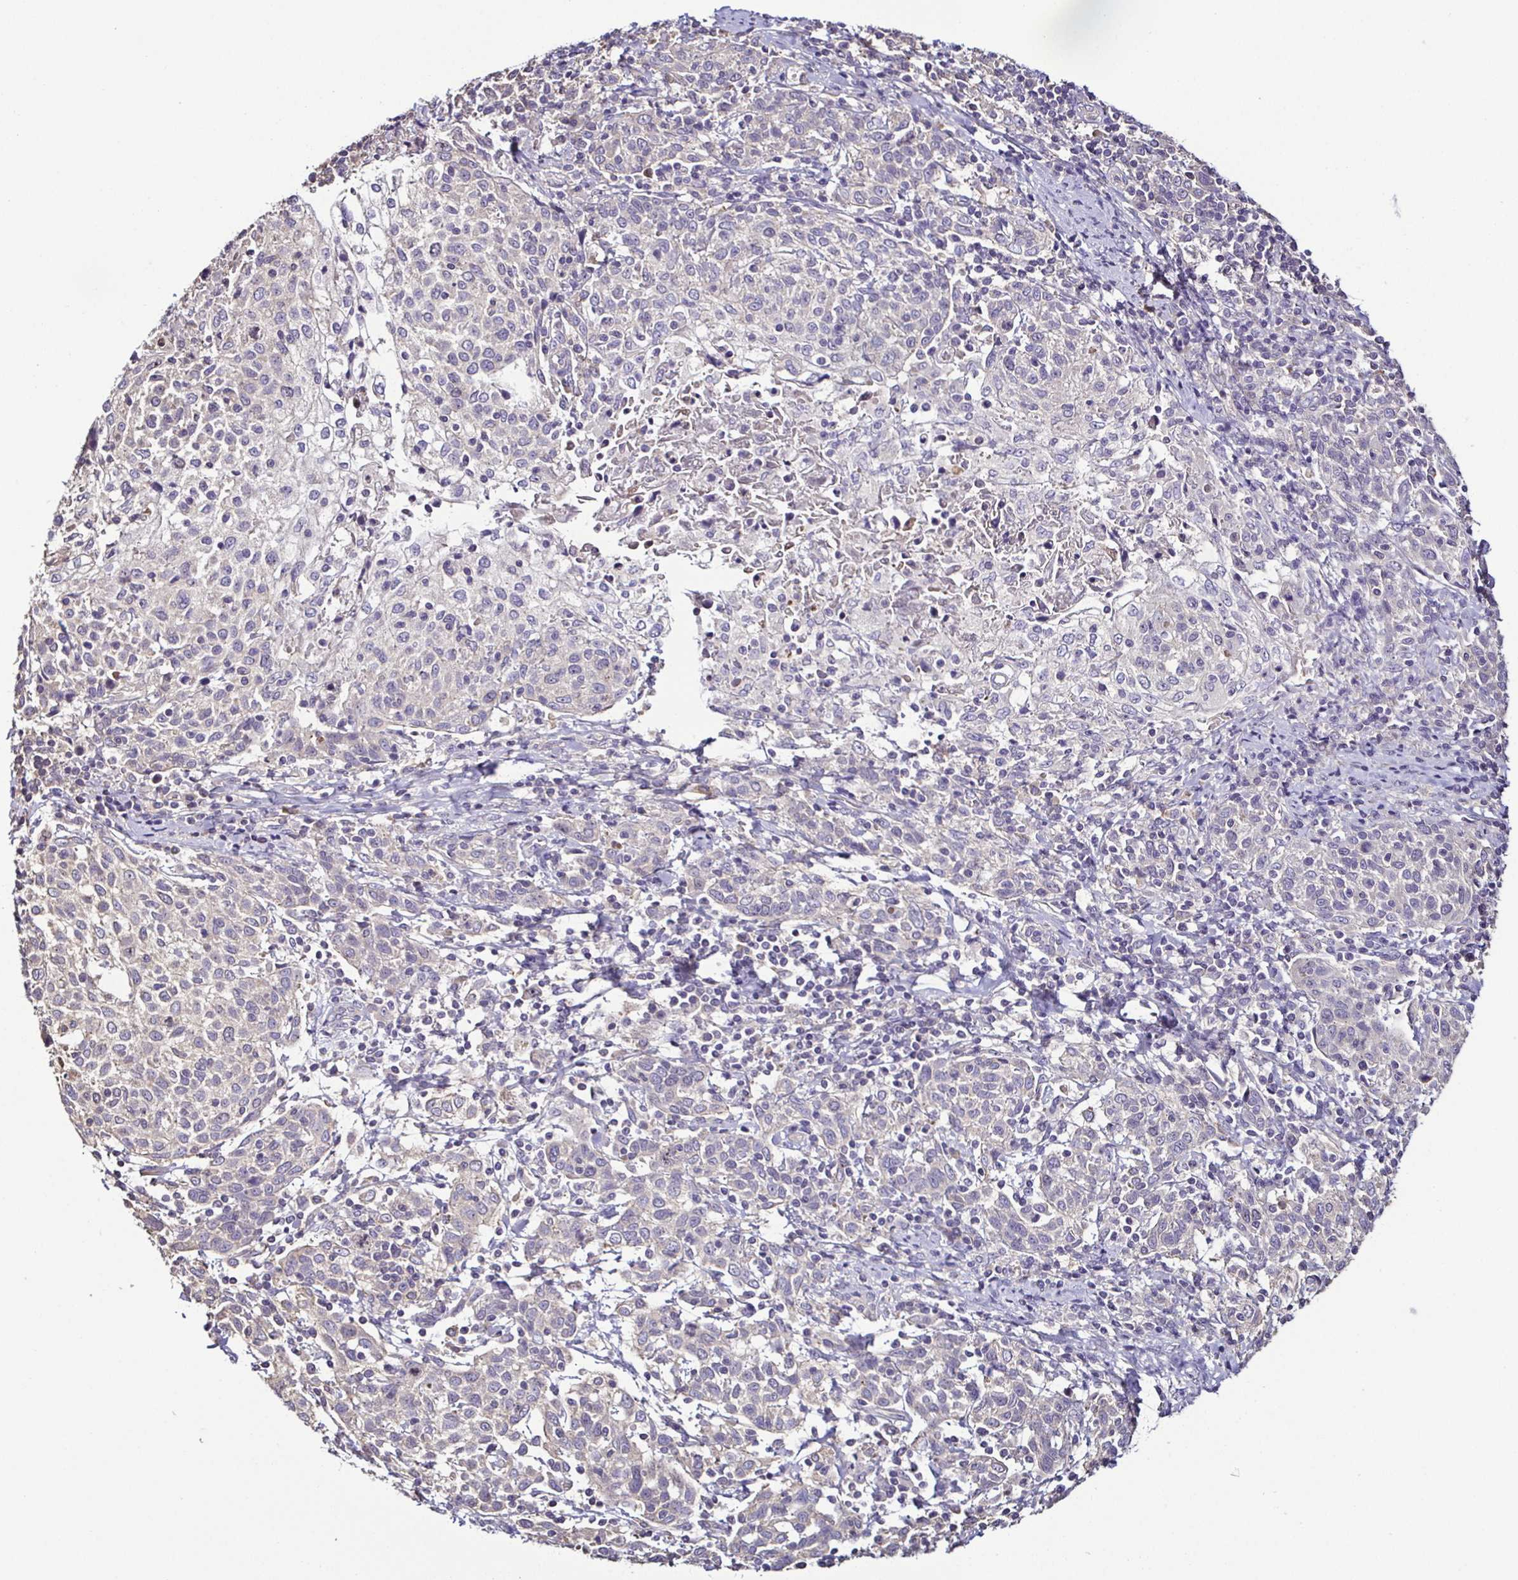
{"staining": {"intensity": "negative", "quantity": "none", "location": "none"}, "tissue": "cervical cancer", "cell_type": "Tumor cells", "image_type": "cancer", "snomed": [{"axis": "morphology", "description": "Squamous cell carcinoma, NOS"}, {"axis": "topography", "description": "Cervix"}], "caption": "Tumor cells show no significant protein positivity in cervical cancer (squamous cell carcinoma). (Stains: DAB (3,3'-diaminobenzidine) immunohistochemistry with hematoxylin counter stain, Microscopy: brightfield microscopy at high magnification).", "gene": "LMOD2", "patient": {"sex": "female", "age": 61}}